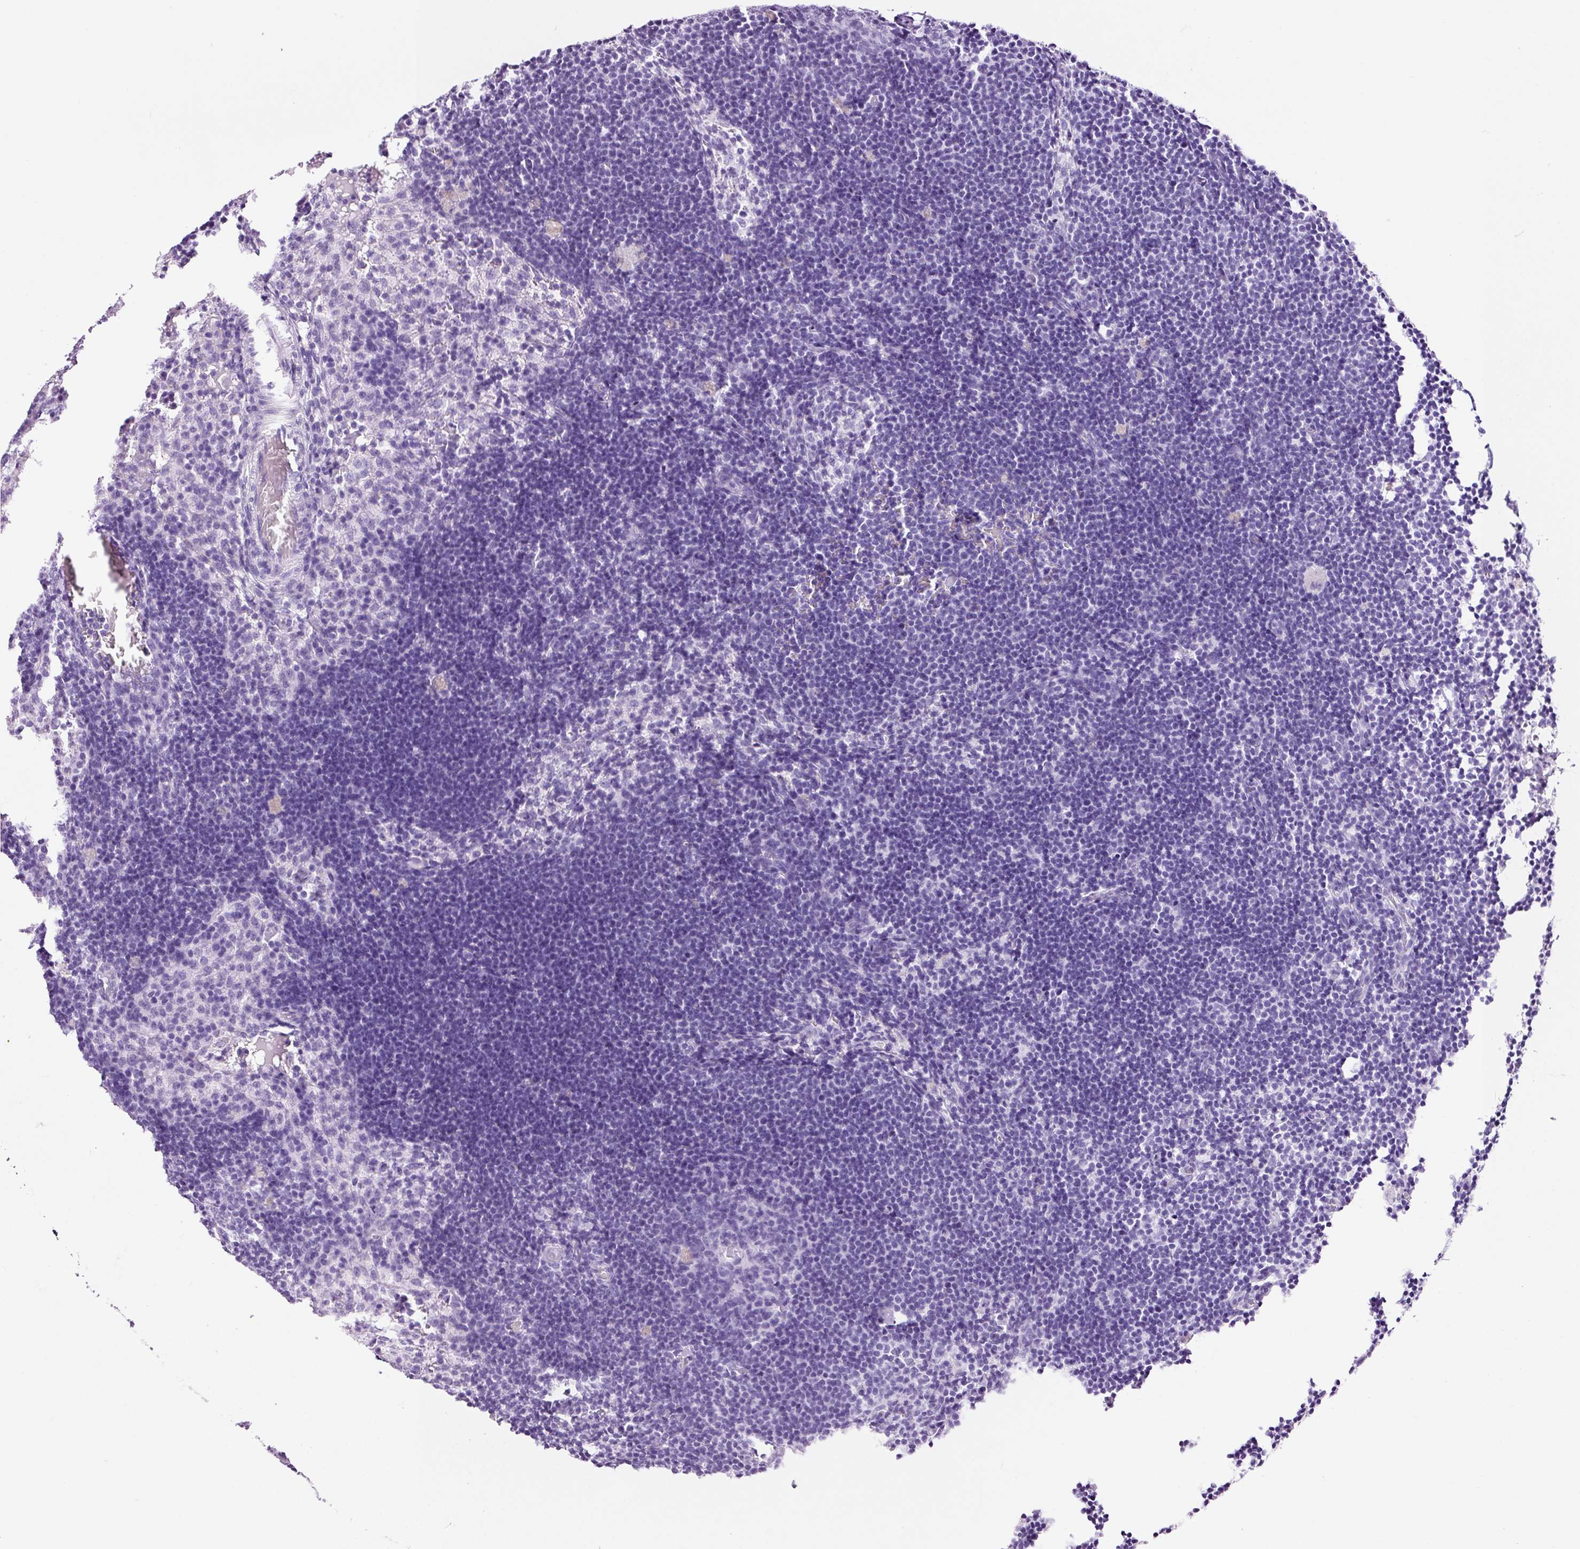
{"staining": {"intensity": "negative", "quantity": "none", "location": "none"}, "tissue": "lymph node", "cell_type": "Germinal center cells", "image_type": "normal", "snomed": [{"axis": "morphology", "description": "Normal tissue, NOS"}, {"axis": "topography", "description": "Lymph node"}], "caption": "Germinal center cells are negative for brown protein staining in benign lymph node. Nuclei are stained in blue.", "gene": "ADSS1", "patient": {"sex": "male", "age": 49}}